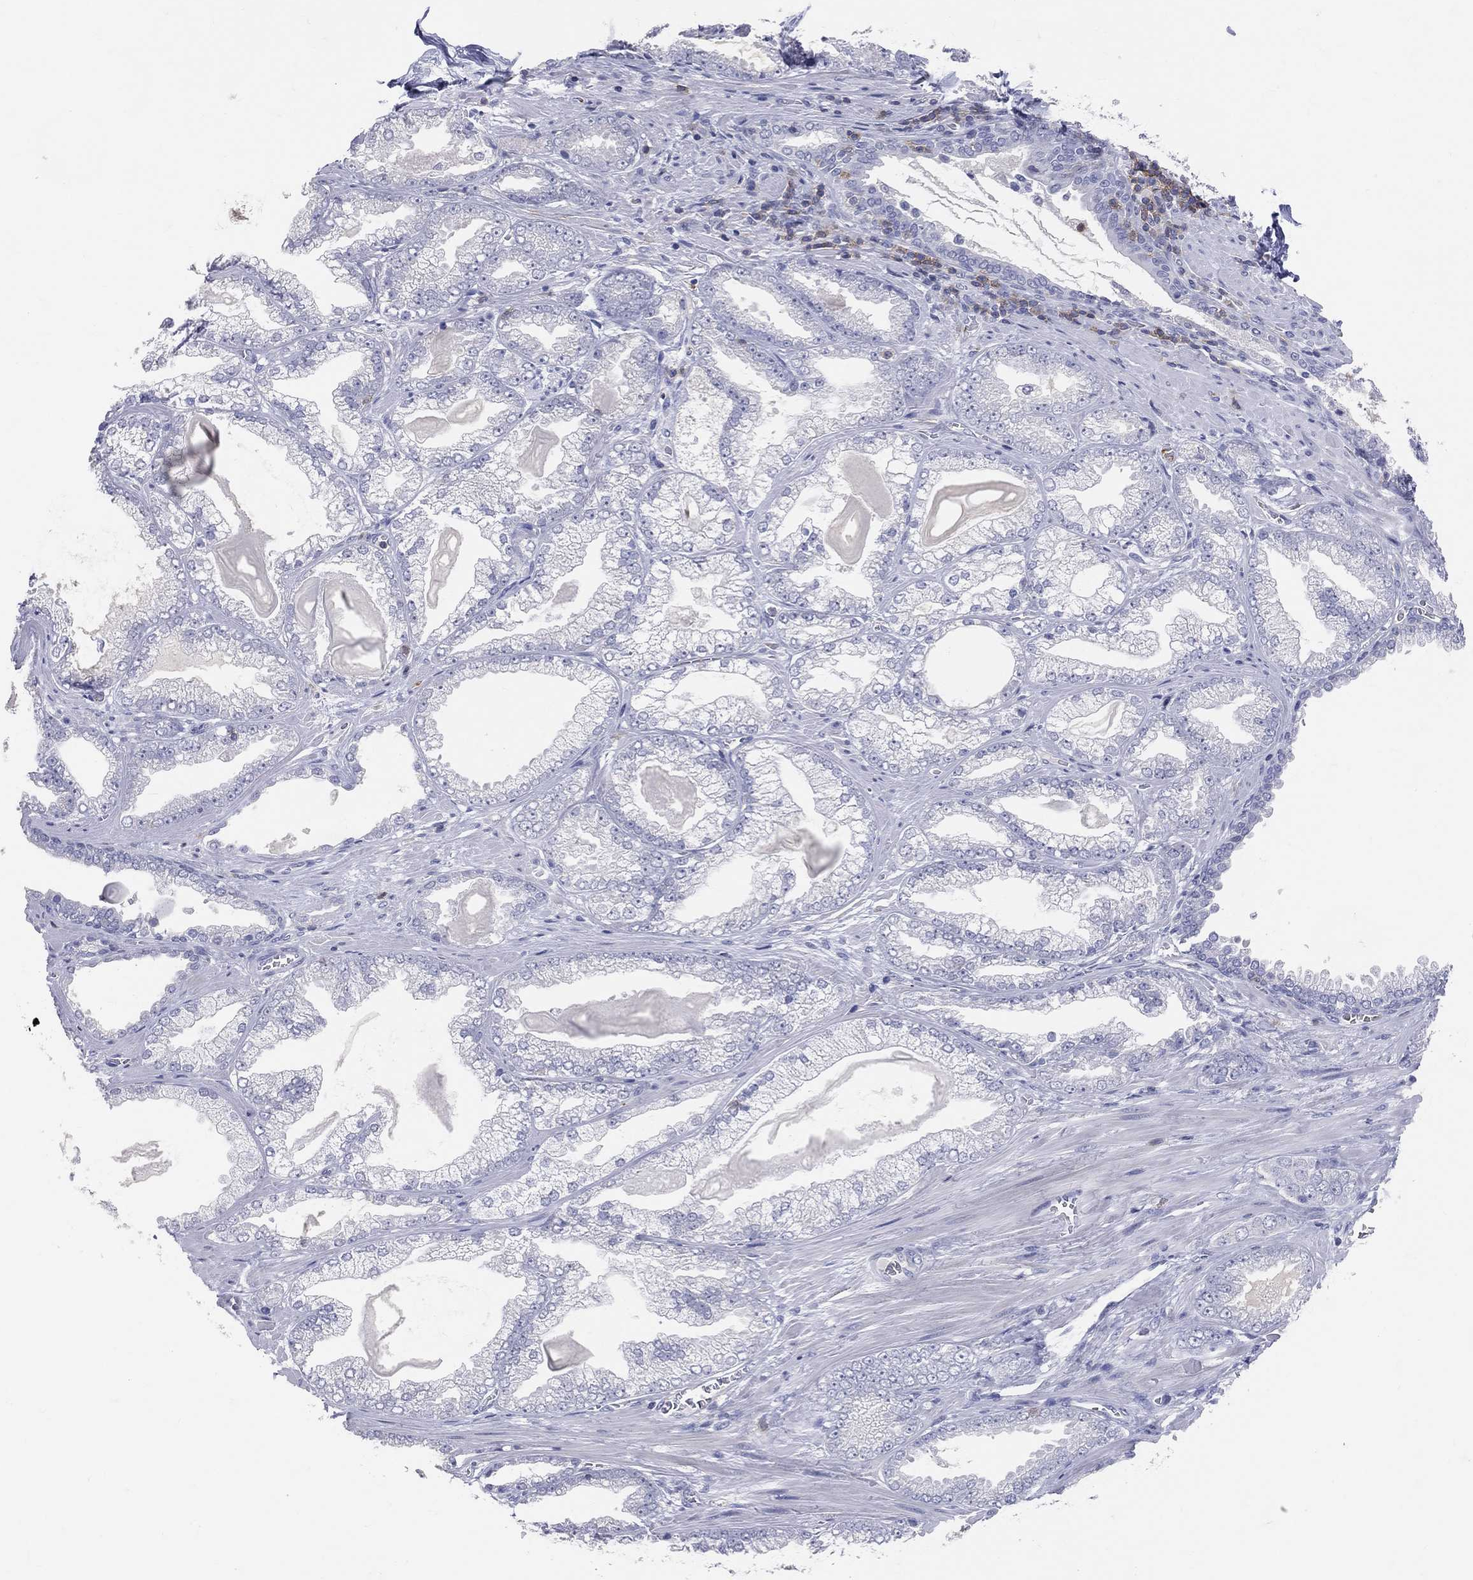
{"staining": {"intensity": "negative", "quantity": "none", "location": "none"}, "tissue": "prostate cancer", "cell_type": "Tumor cells", "image_type": "cancer", "snomed": [{"axis": "morphology", "description": "Adenocarcinoma, Low grade"}, {"axis": "topography", "description": "Prostate"}], "caption": "An immunohistochemistry (IHC) image of adenocarcinoma (low-grade) (prostate) is shown. There is no staining in tumor cells of adenocarcinoma (low-grade) (prostate).", "gene": "LAT", "patient": {"sex": "male", "age": 57}}